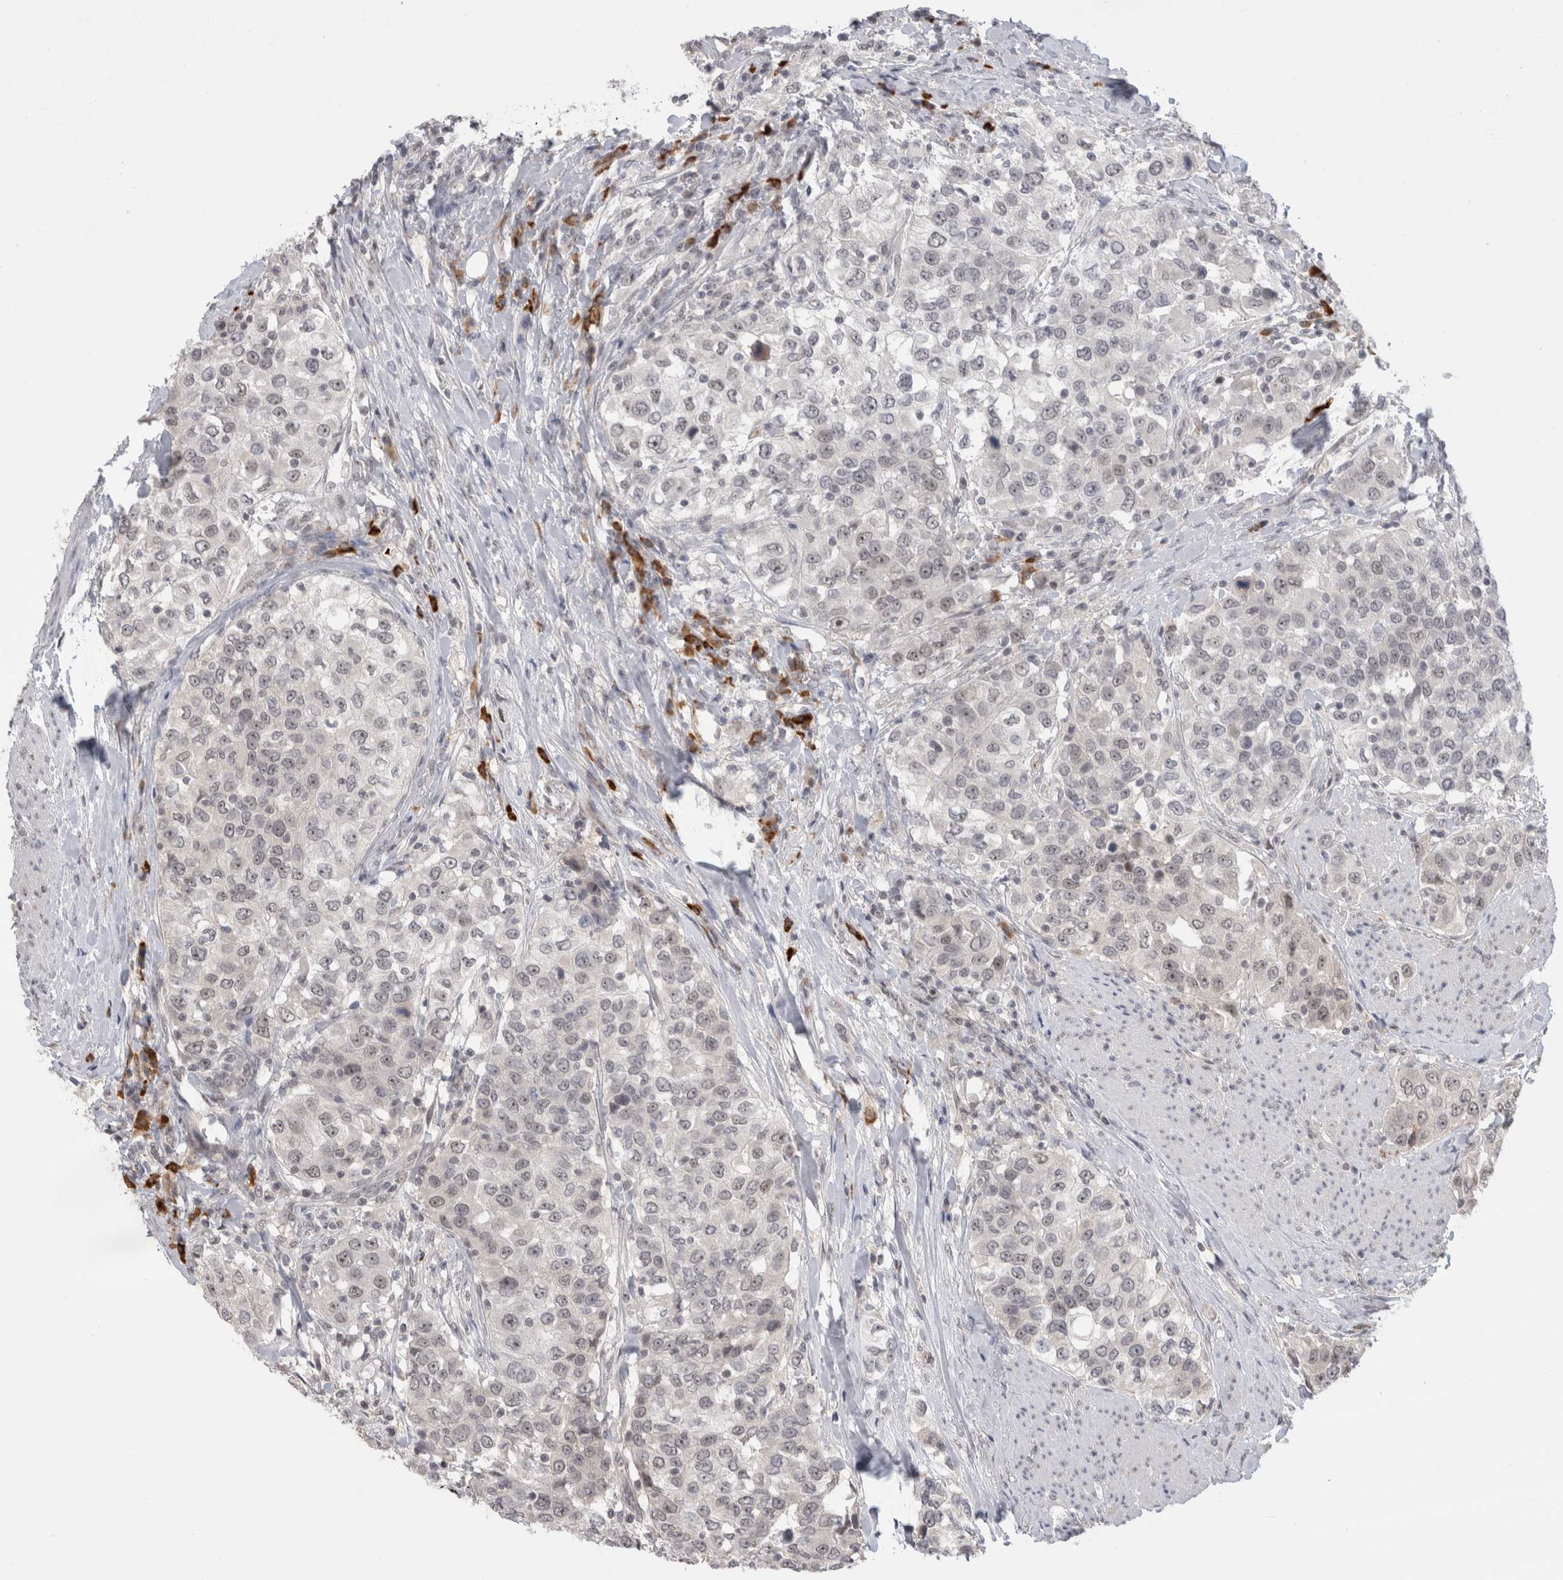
{"staining": {"intensity": "weak", "quantity": "<25%", "location": "nuclear"}, "tissue": "urothelial cancer", "cell_type": "Tumor cells", "image_type": "cancer", "snomed": [{"axis": "morphology", "description": "Urothelial carcinoma, High grade"}, {"axis": "topography", "description": "Urinary bladder"}], "caption": "Tumor cells are negative for brown protein staining in urothelial carcinoma (high-grade).", "gene": "ZNF24", "patient": {"sex": "female", "age": 80}}